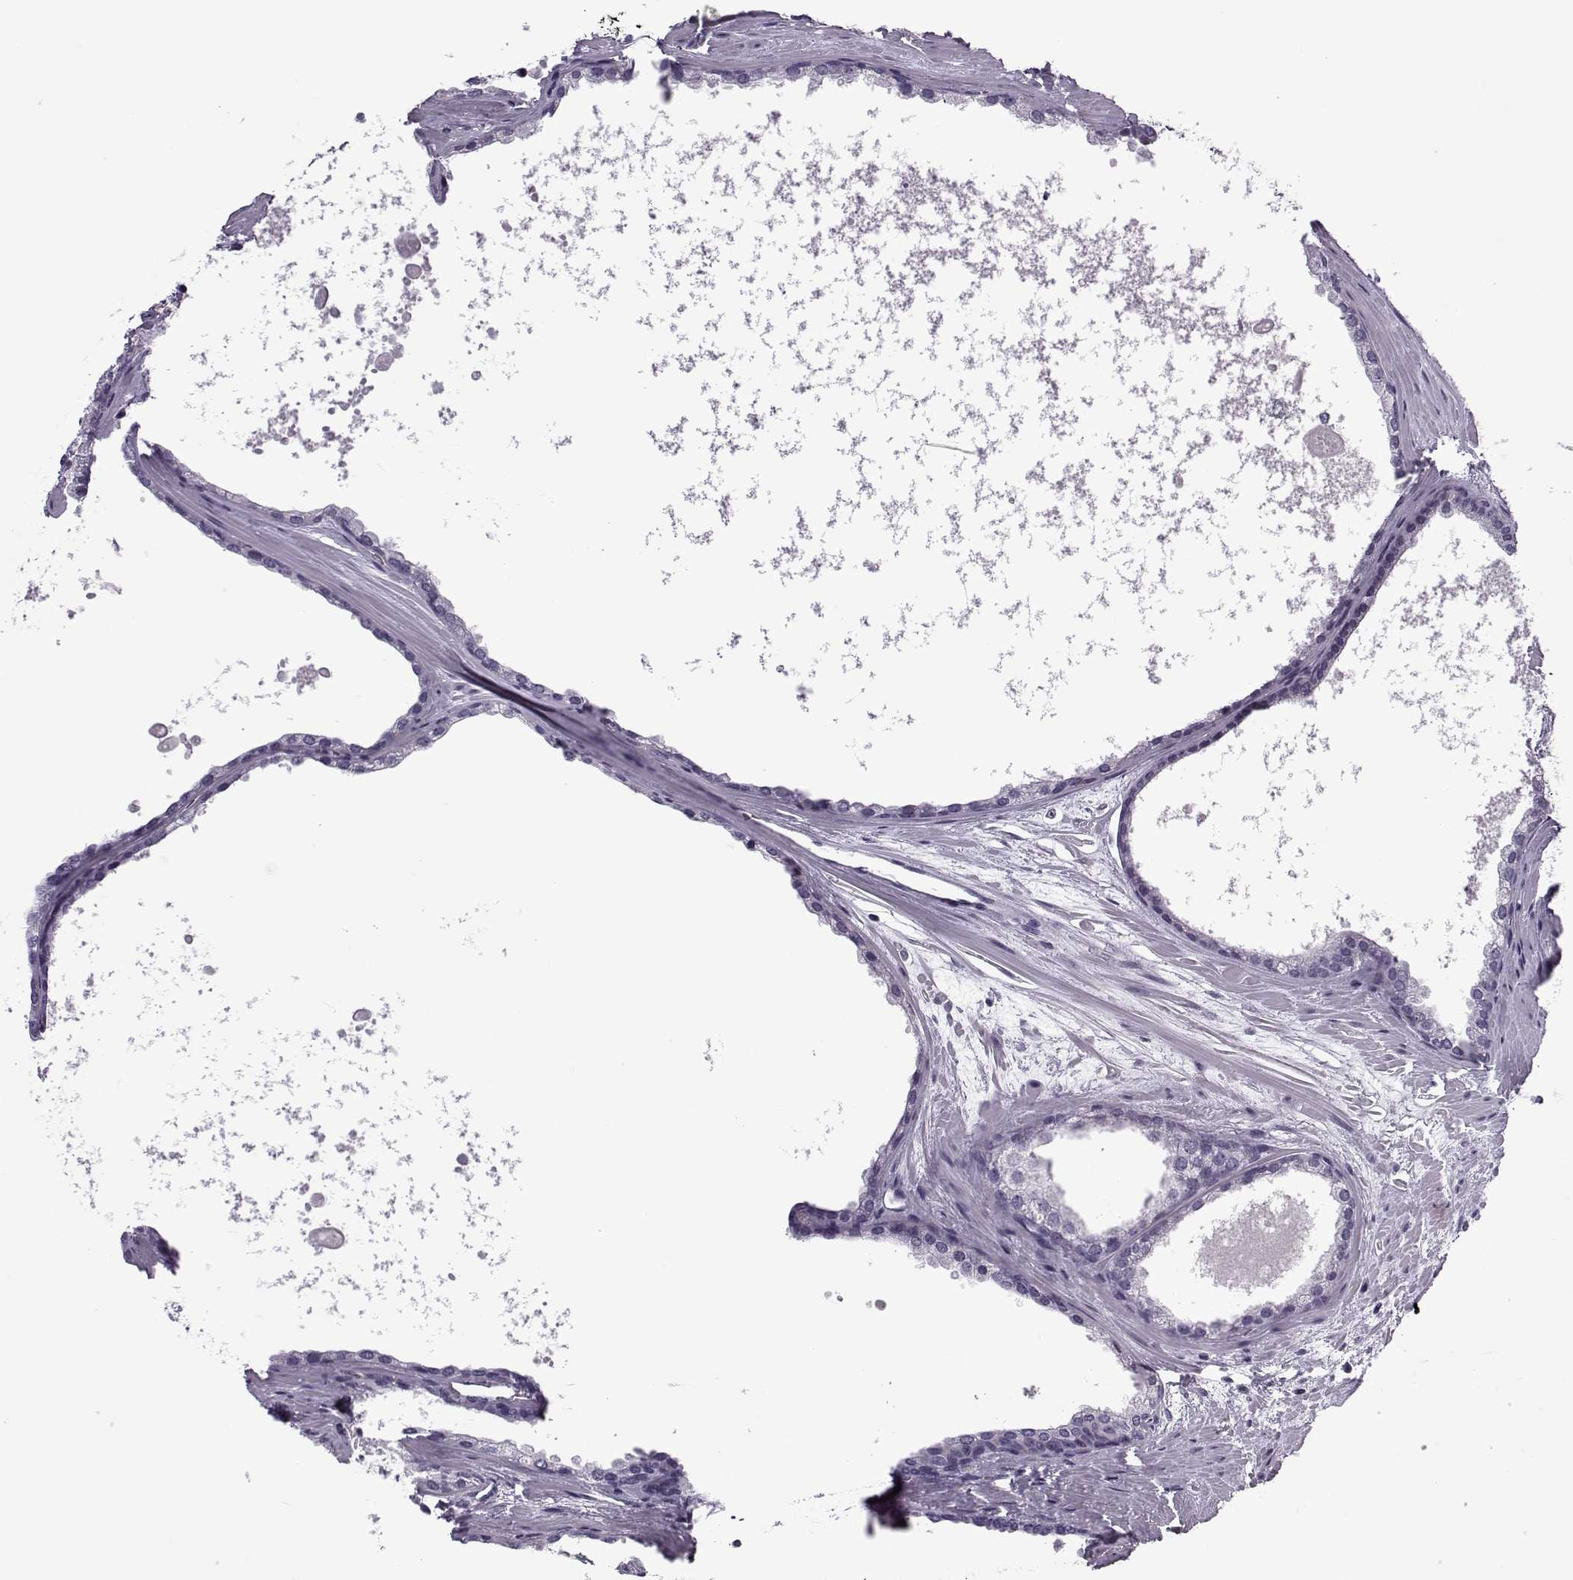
{"staining": {"intensity": "negative", "quantity": "none", "location": "none"}, "tissue": "prostate cancer", "cell_type": "Tumor cells", "image_type": "cancer", "snomed": [{"axis": "morphology", "description": "Adenocarcinoma, Low grade"}, {"axis": "topography", "description": "Prostate"}], "caption": "This is a micrograph of immunohistochemistry staining of prostate cancer (adenocarcinoma (low-grade)), which shows no positivity in tumor cells.", "gene": "OIP5", "patient": {"sex": "male", "age": 56}}